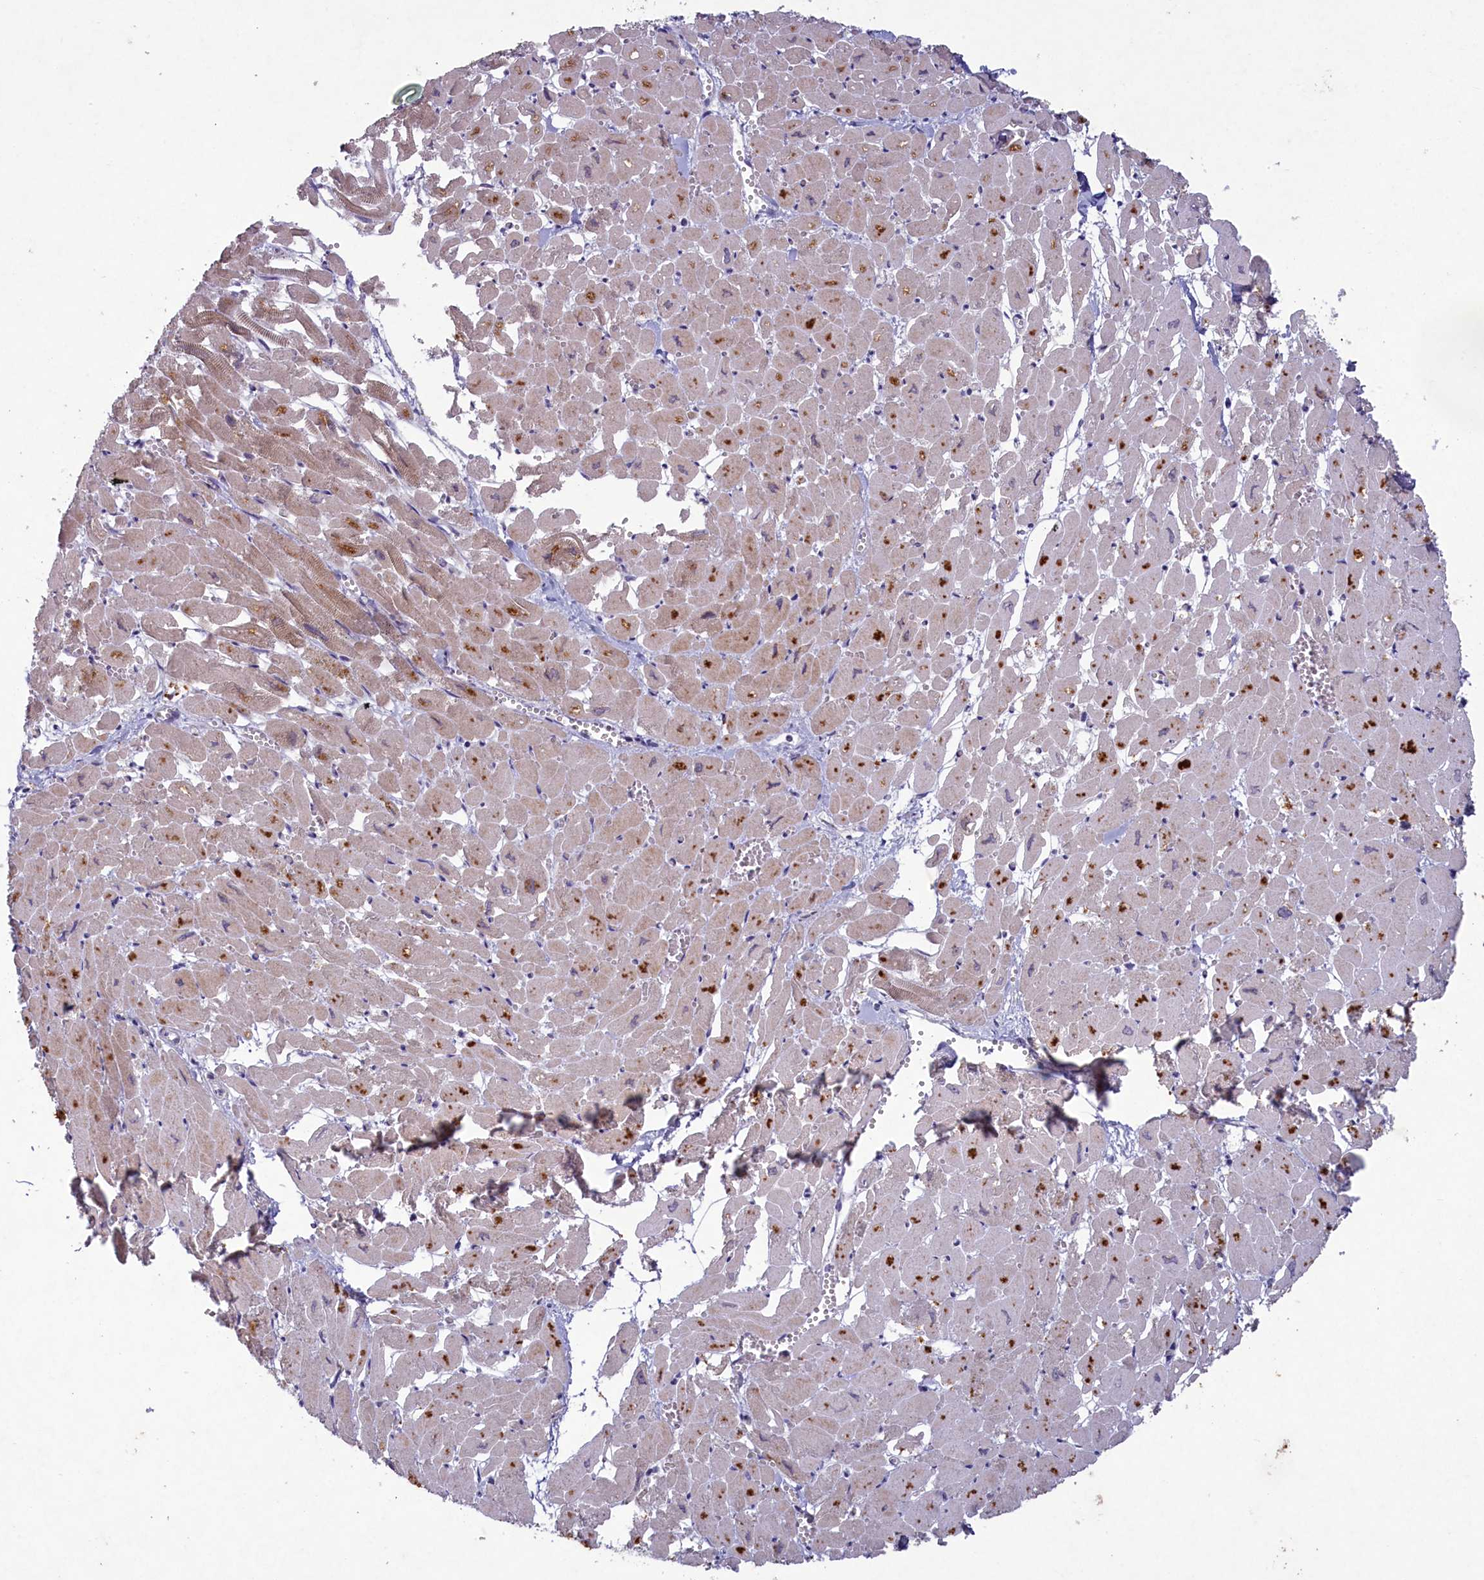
{"staining": {"intensity": "moderate", "quantity": "25%-75%", "location": "cytoplasmic/membranous"}, "tissue": "heart muscle", "cell_type": "Cardiomyocytes", "image_type": "normal", "snomed": [{"axis": "morphology", "description": "Normal tissue, NOS"}, {"axis": "topography", "description": "Heart"}], "caption": "Immunohistochemistry (IHC) histopathology image of normal heart muscle: human heart muscle stained using immunohistochemistry exhibits medium levels of moderate protein expression localized specifically in the cytoplasmic/membranous of cardiomyocytes, appearing as a cytoplasmic/membranous brown color.", "gene": "PLEKHG6", "patient": {"sex": "male", "age": 54}}